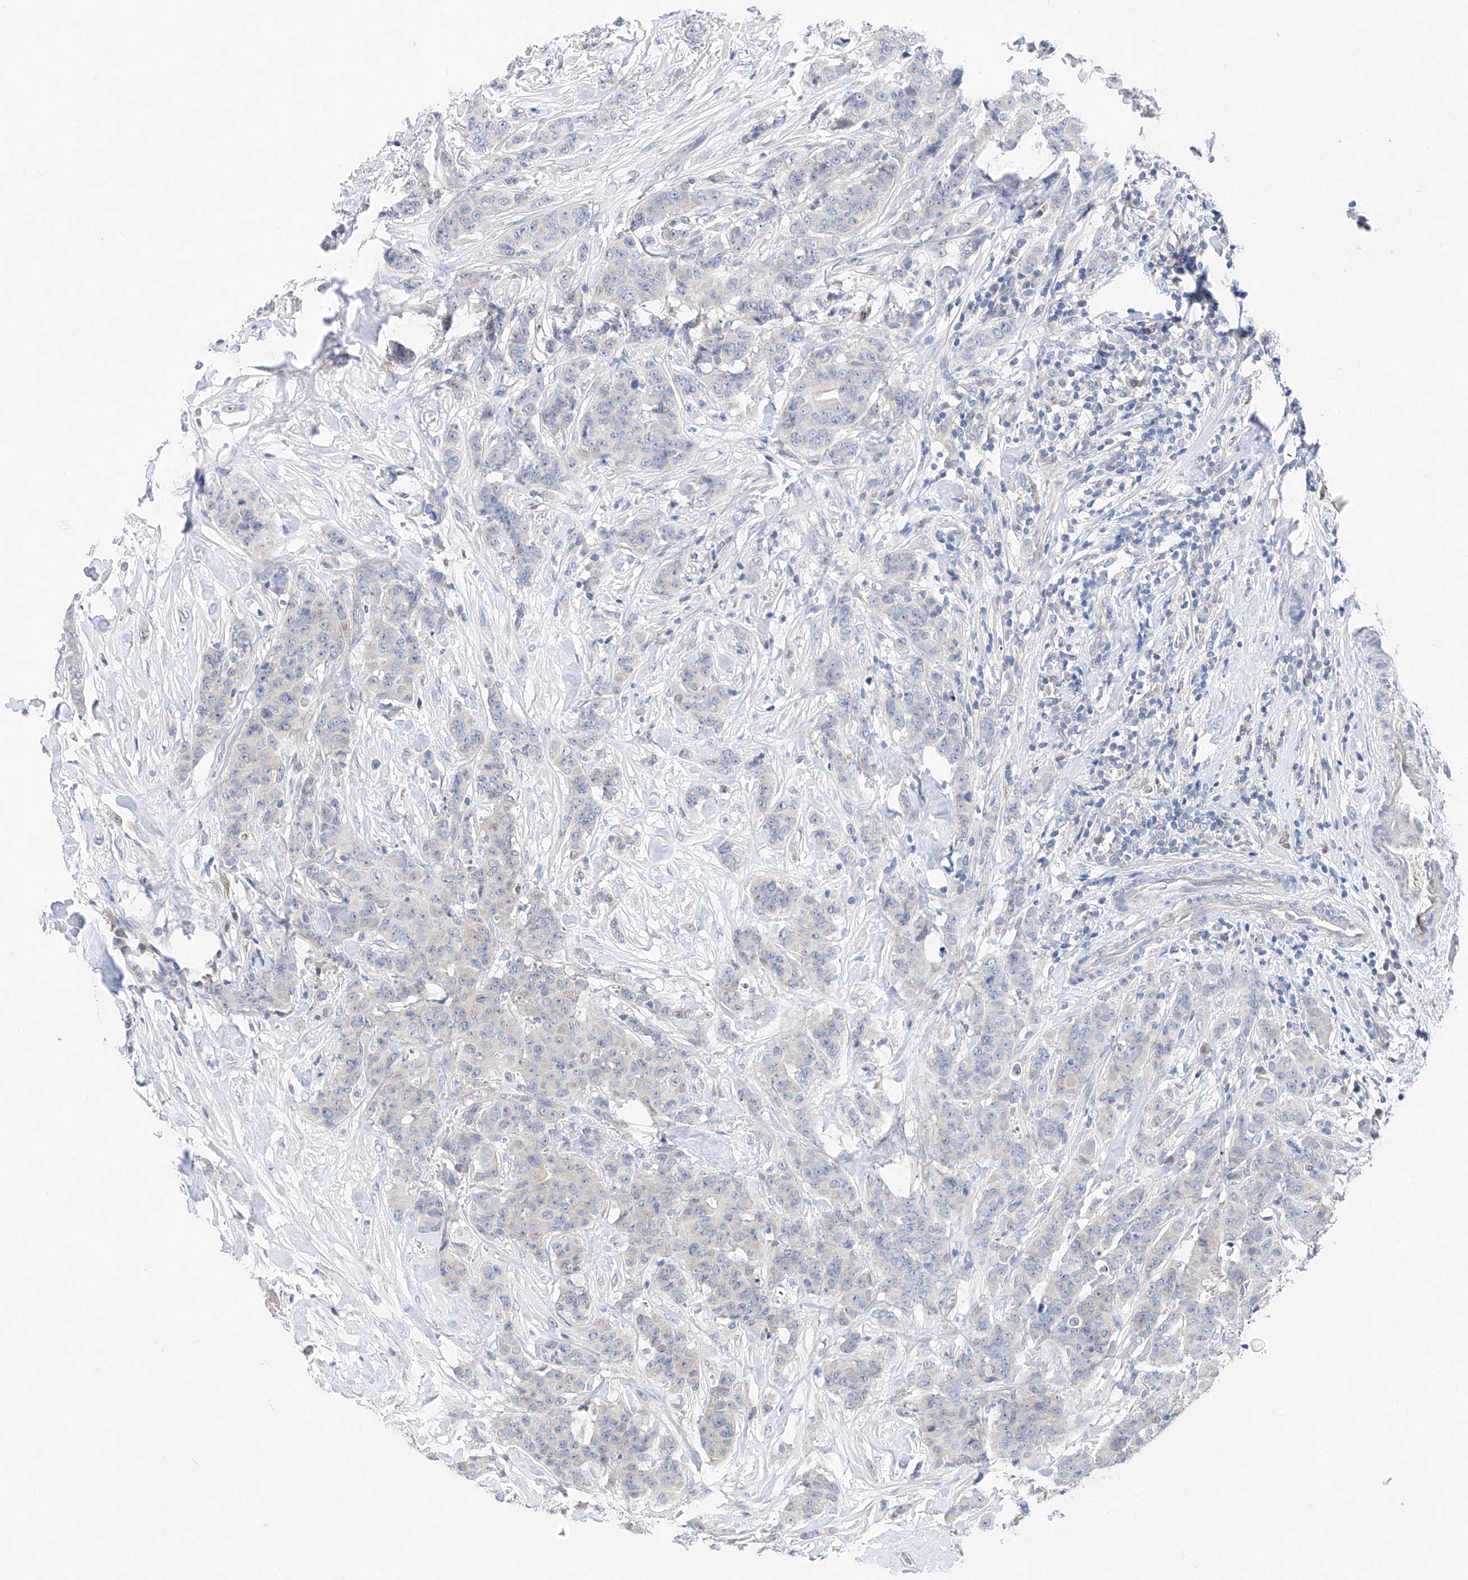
{"staining": {"intensity": "negative", "quantity": "none", "location": "none"}, "tissue": "breast cancer", "cell_type": "Tumor cells", "image_type": "cancer", "snomed": [{"axis": "morphology", "description": "Duct carcinoma"}, {"axis": "topography", "description": "Breast"}], "caption": "Tumor cells show no significant protein positivity in invasive ductal carcinoma (breast). (DAB immunohistochemistry (IHC) visualized using brightfield microscopy, high magnification).", "gene": "FUCA2", "patient": {"sex": "female", "age": 40}}